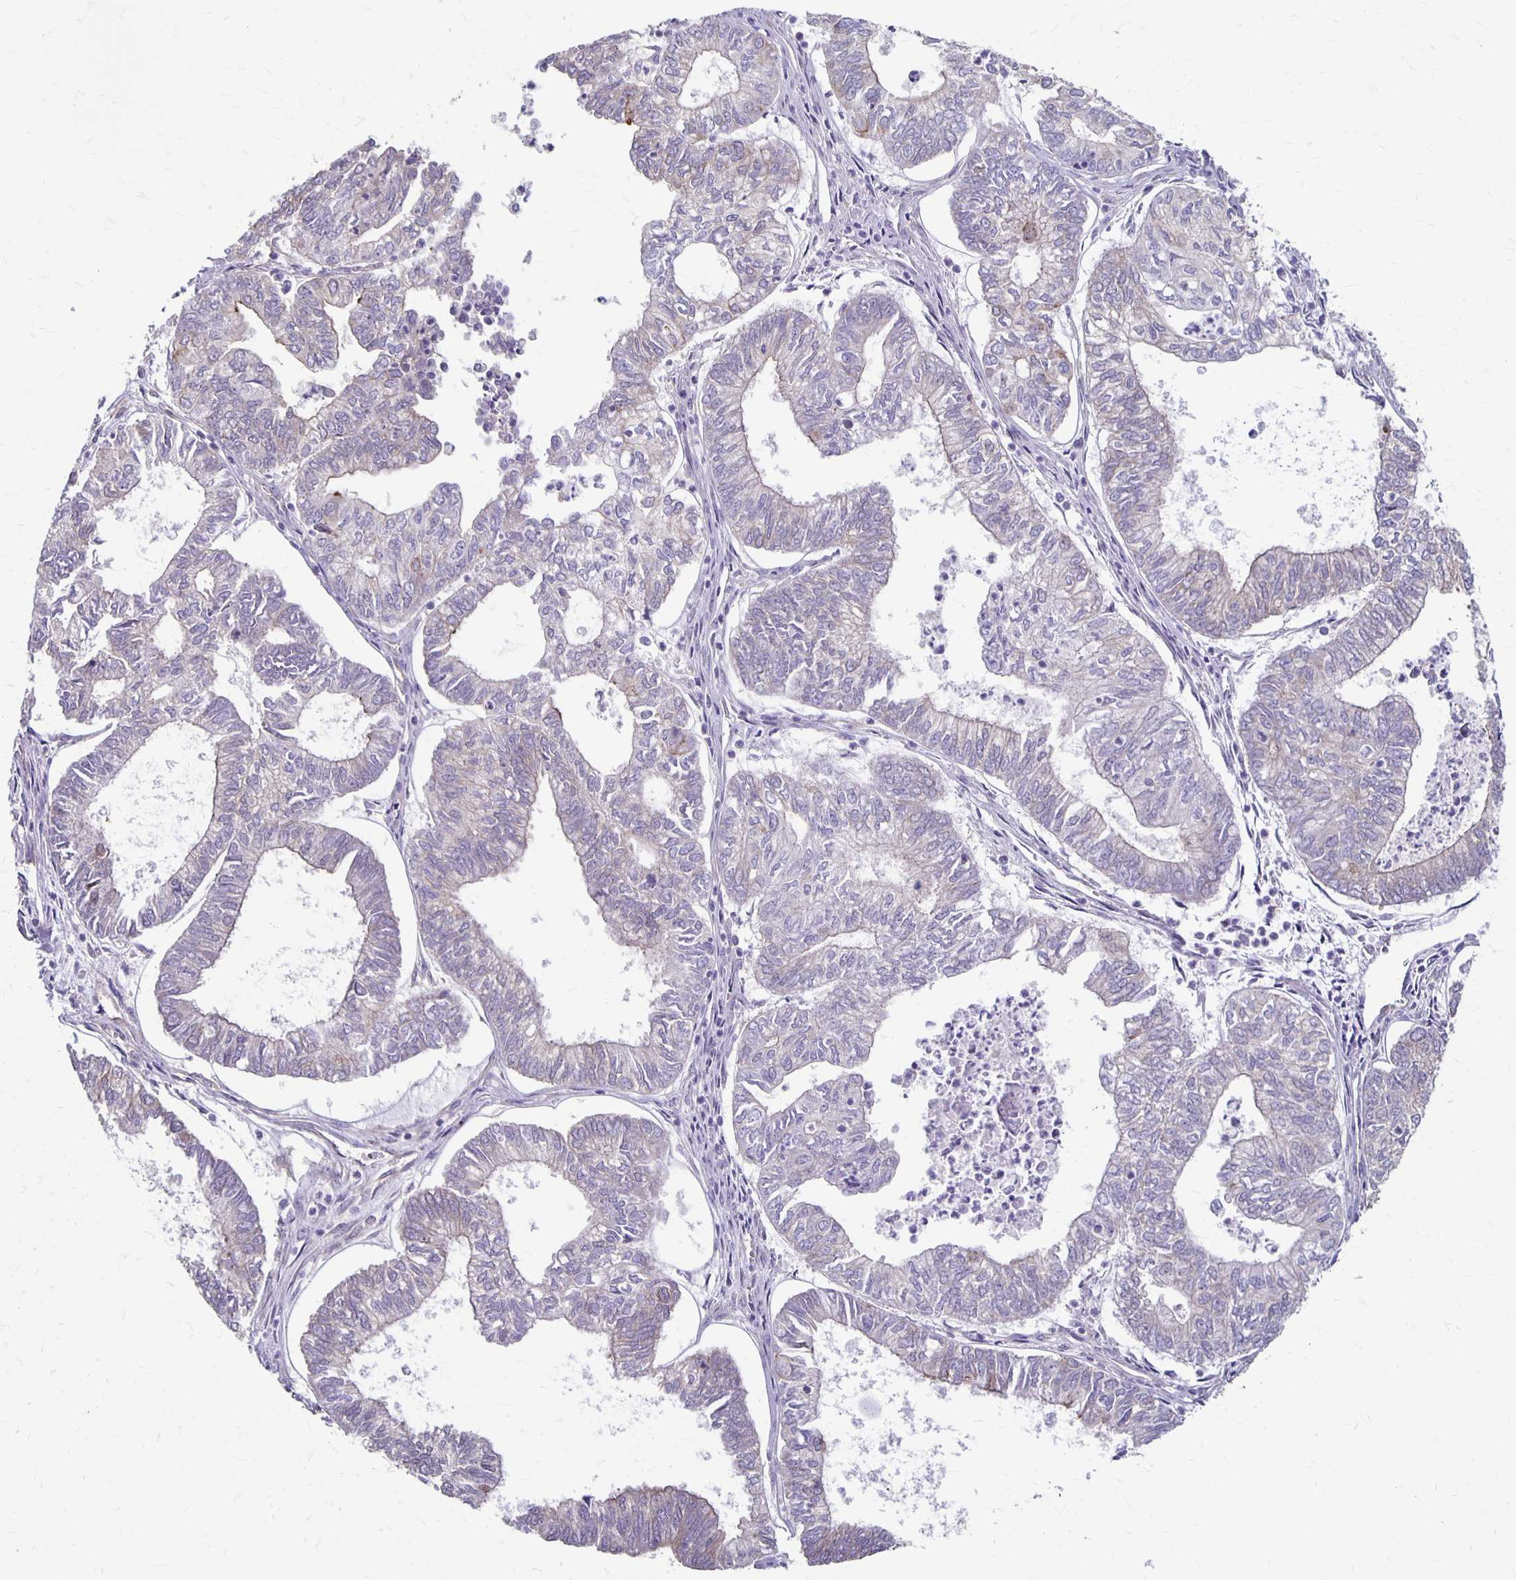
{"staining": {"intensity": "weak", "quantity": "<25%", "location": "cytoplasmic/membranous"}, "tissue": "ovarian cancer", "cell_type": "Tumor cells", "image_type": "cancer", "snomed": [{"axis": "morphology", "description": "Carcinoma, endometroid"}, {"axis": "topography", "description": "Ovary"}], "caption": "An immunohistochemistry photomicrograph of ovarian cancer (endometroid carcinoma) is shown. There is no staining in tumor cells of ovarian cancer (endometroid carcinoma). (Stains: DAB (3,3'-diaminobenzidine) IHC with hematoxylin counter stain, Microscopy: brightfield microscopy at high magnification).", "gene": "PPP1R3E", "patient": {"sex": "female", "age": 64}}